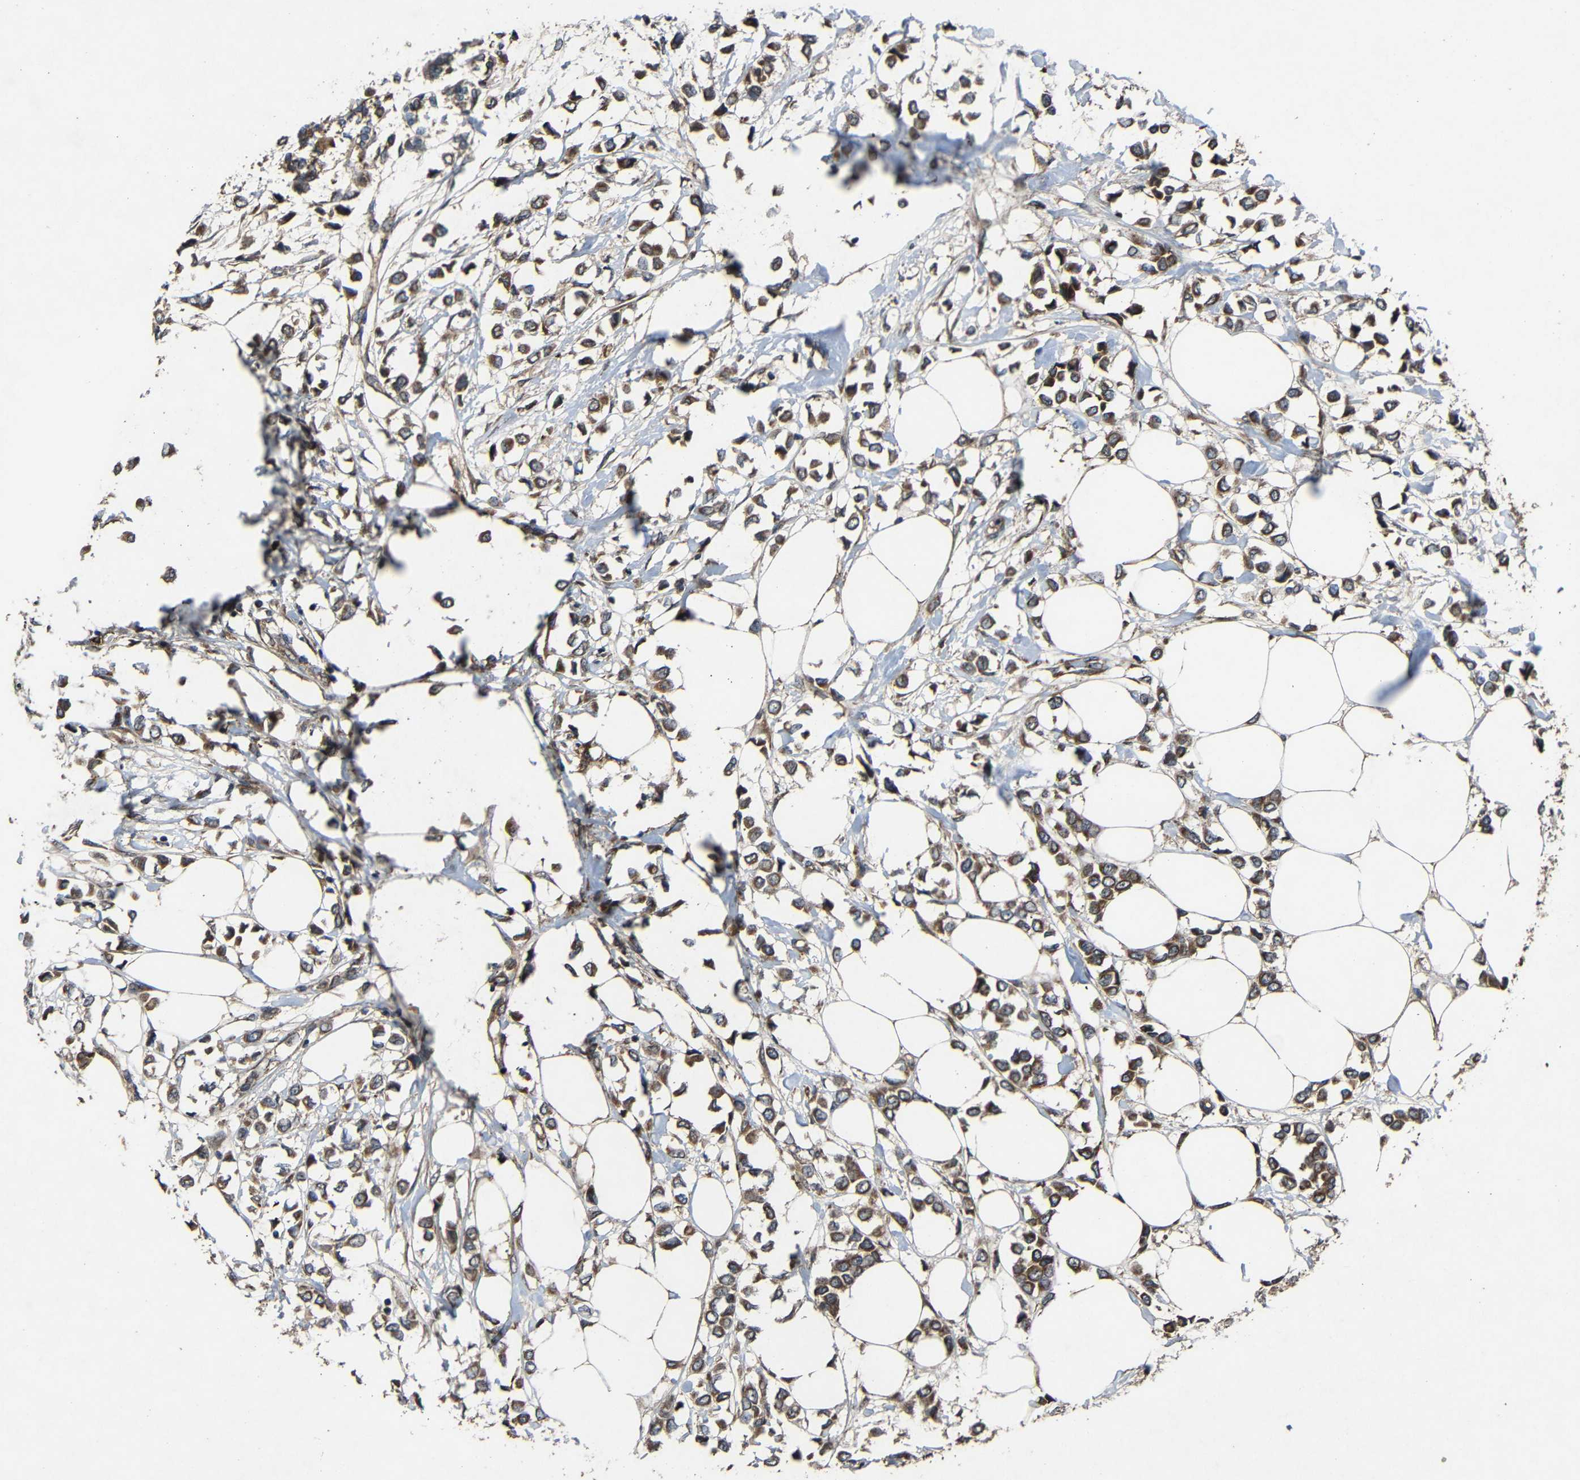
{"staining": {"intensity": "strong", "quantity": ">75%", "location": "cytoplasmic/membranous"}, "tissue": "breast cancer", "cell_type": "Tumor cells", "image_type": "cancer", "snomed": [{"axis": "morphology", "description": "Lobular carcinoma"}, {"axis": "topography", "description": "Breast"}], "caption": "A high-resolution image shows immunohistochemistry staining of breast lobular carcinoma, which reveals strong cytoplasmic/membranous positivity in approximately >75% of tumor cells.", "gene": "C1GALT1", "patient": {"sex": "female", "age": 51}}